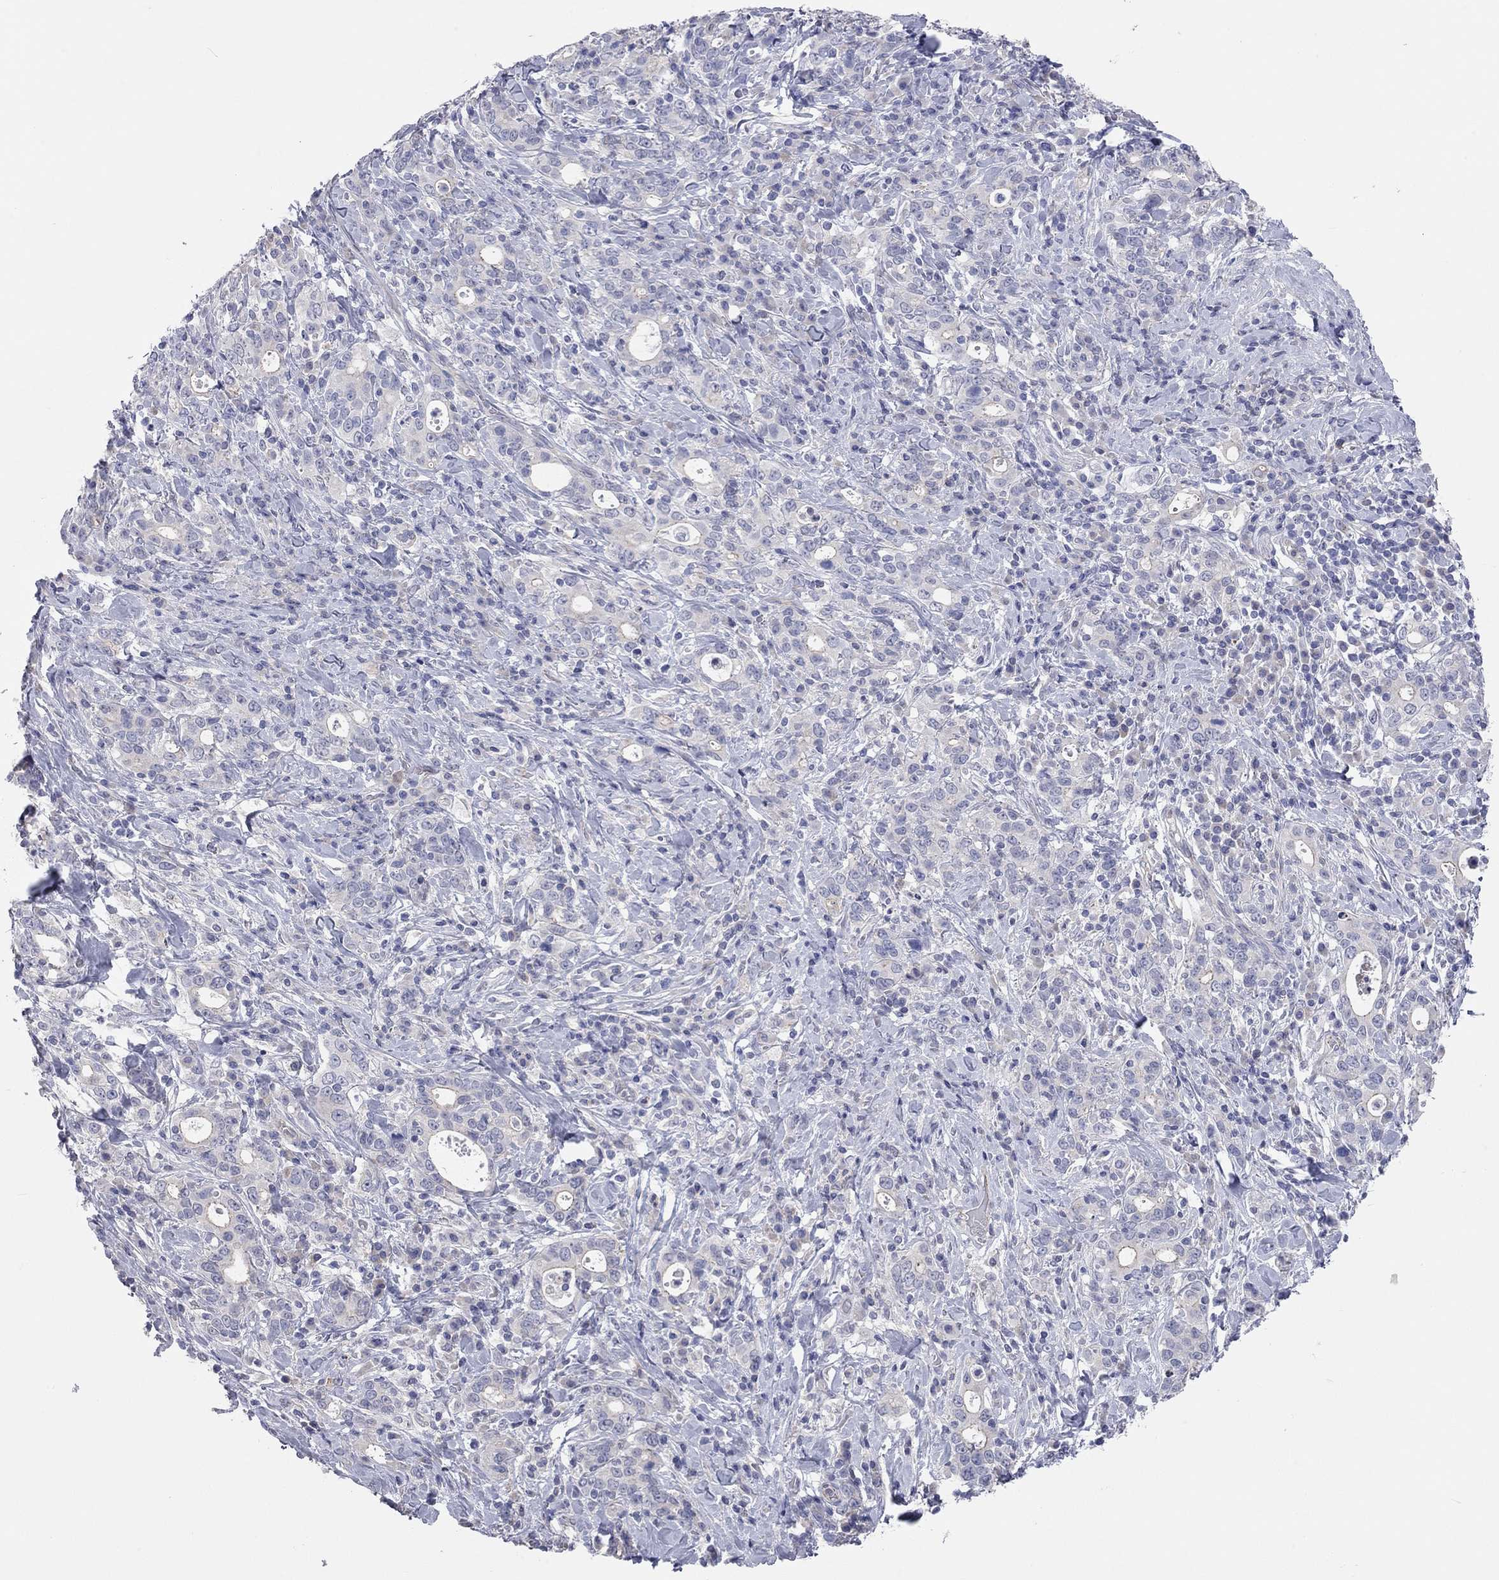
{"staining": {"intensity": "moderate", "quantity": "<25%", "location": "cytoplasmic/membranous"}, "tissue": "stomach cancer", "cell_type": "Tumor cells", "image_type": "cancer", "snomed": [{"axis": "morphology", "description": "Adenocarcinoma, NOS"}, {"axis": "topography", "description": "Stomach"}], "caption": "The immunohistochemical stain shows moderate cytoplasmic/membranous staining in tumor cells of stomach cancer tissue.", "gene": "KCNB1", "patient": {"sex": "male", "age": 79}}